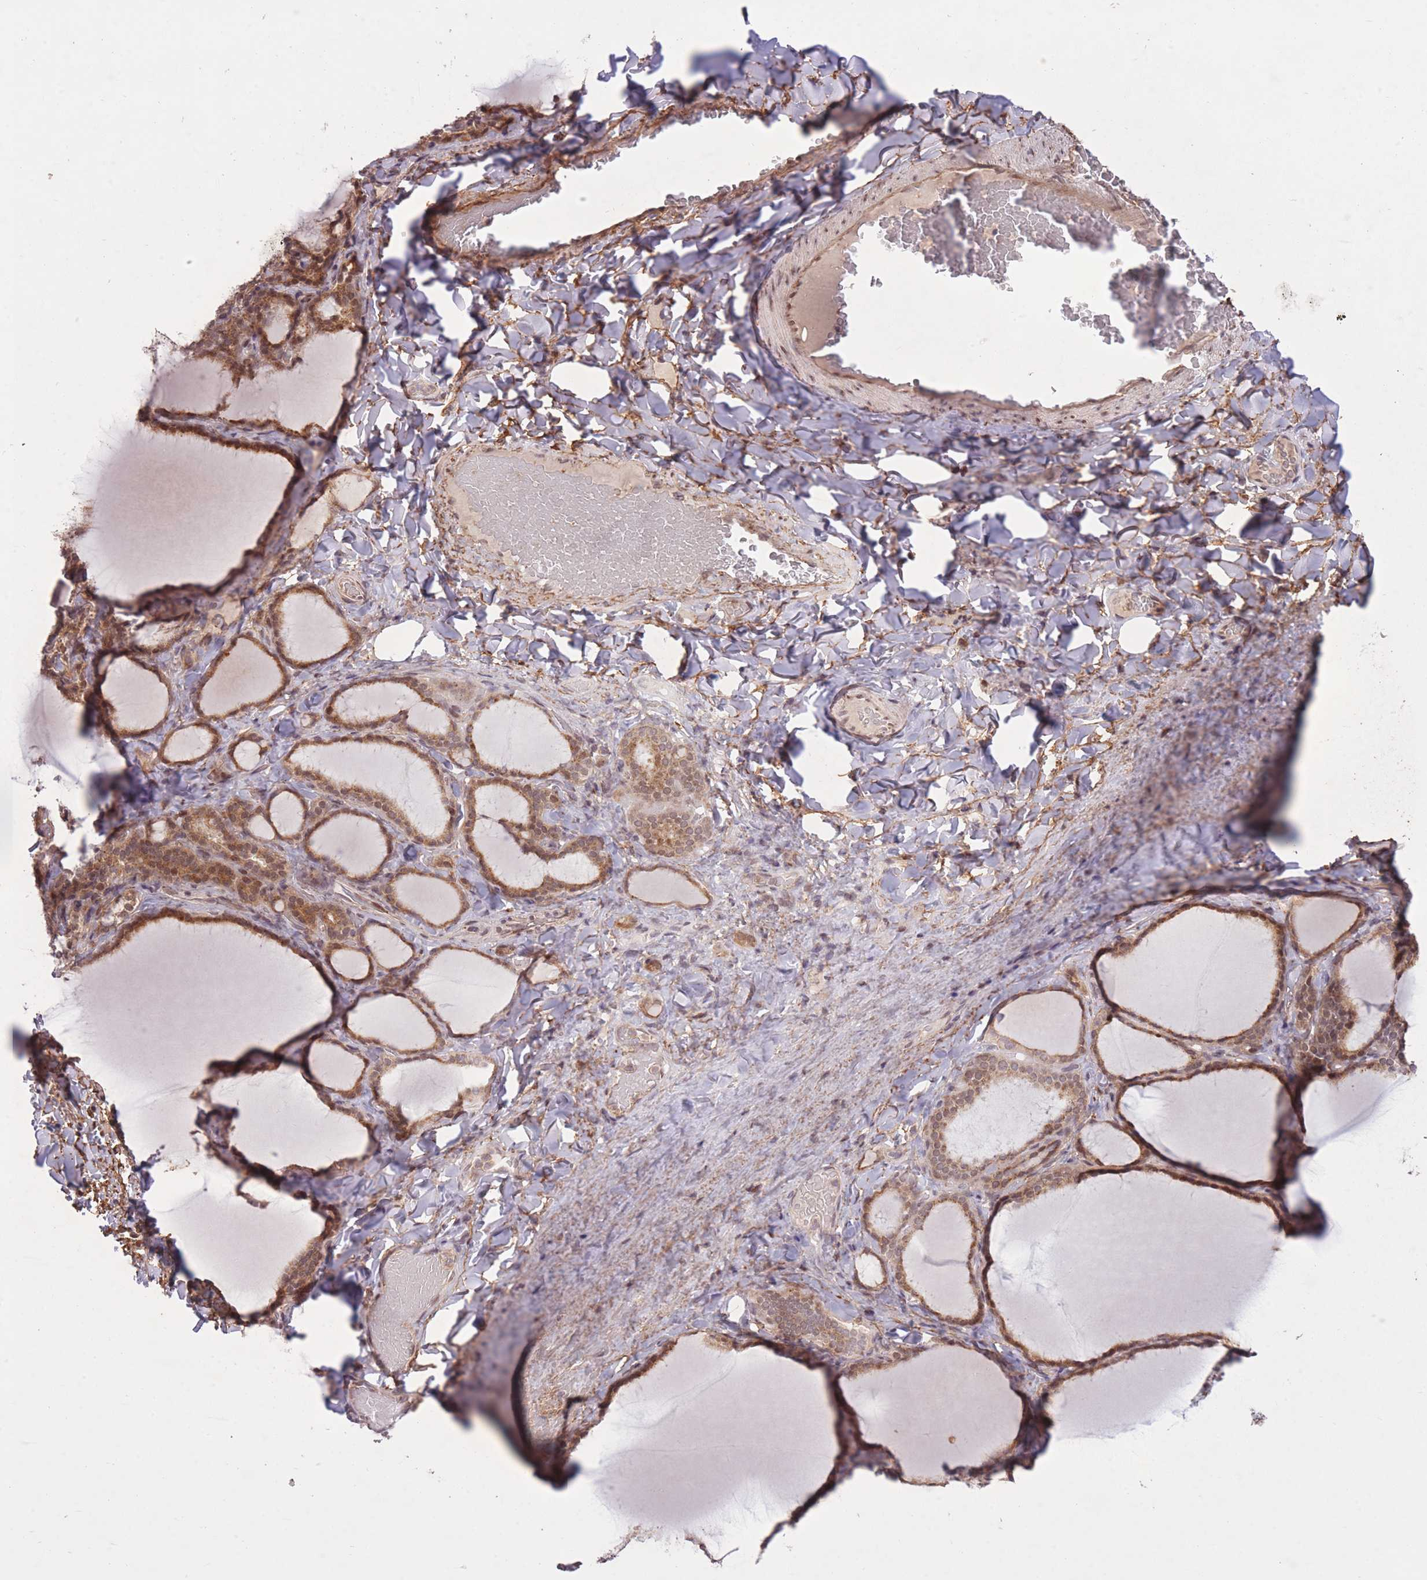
{"staining": {"intensity": "moderate", "quantity": ">75%", "location": "cytoplasmic/membranous,nuclear"}, "tissue": "thyroid gland", "cell_type": "Glandular cells", "image_type": "normal", "snomed": [{"axis": "morphology", "description": "Normal tissue, NOS"}, {"axis": "topography", "description": "Thyroid gland"}], "caption": "Moderate cytoplasmic/membranous,nuclear positivity for a protein is seen in approximately >75% of glandular cells of benign thyroid gland using immunohistochemistry.", "gene": "ZNF391", "patient": {"sex": "female", "age": 31}}